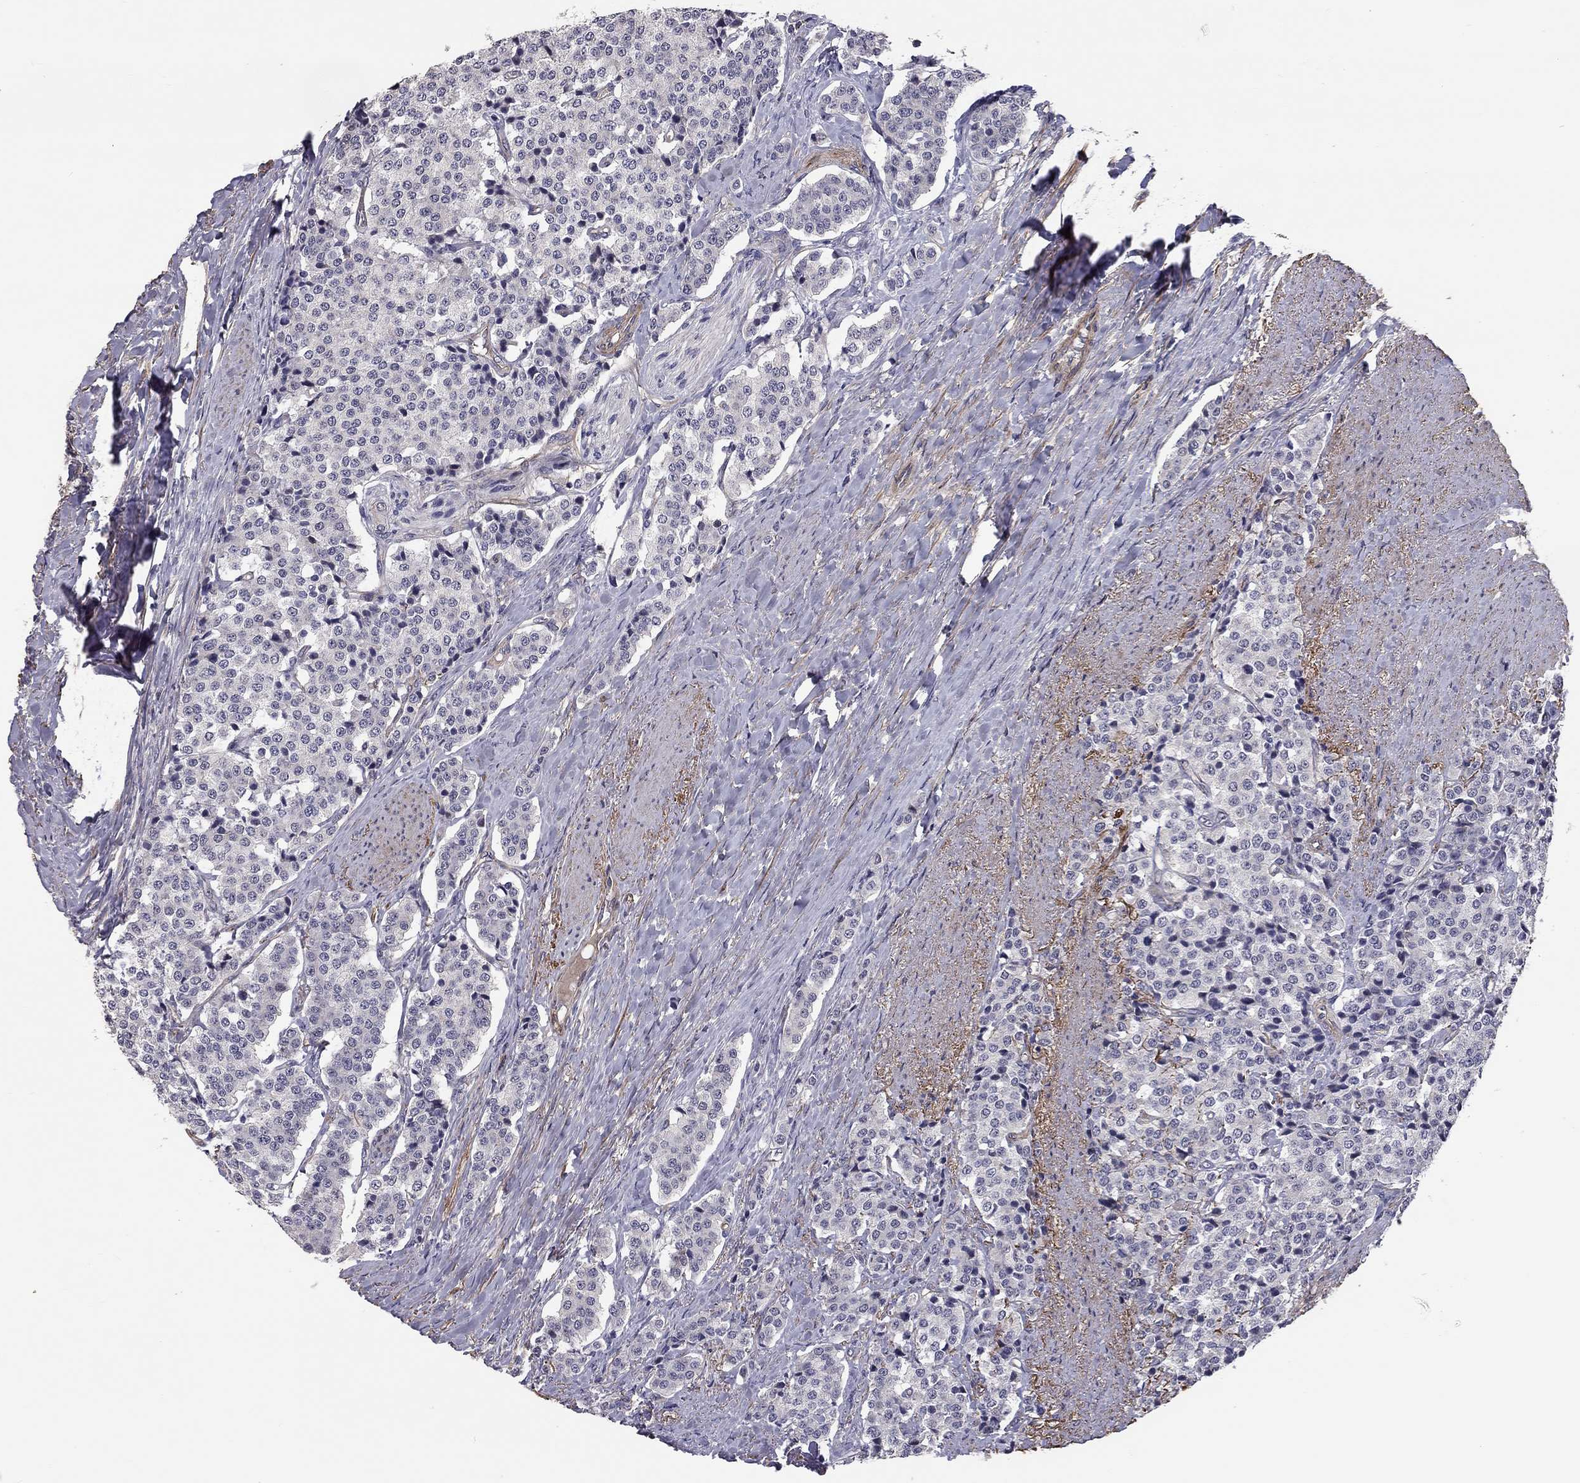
{"staining": {"intensity": "negative", "quantity": "none", "location": "none"}, "tissue": "carcinoid", "cell_type": "Tumor cells", "image_type": "cancer", "snomed": [{"axis": "morphology", "description": "Carcinoid, malignant, NOS"}, {"axis": "topography", "description": "Small intestine"}], "caption": "This is an IHC photomicrograph of human malignant carcinoid. There is no expression in tumor cells.", "gene": "GJB4", "patient": {"sex": "female", "age": 58}}